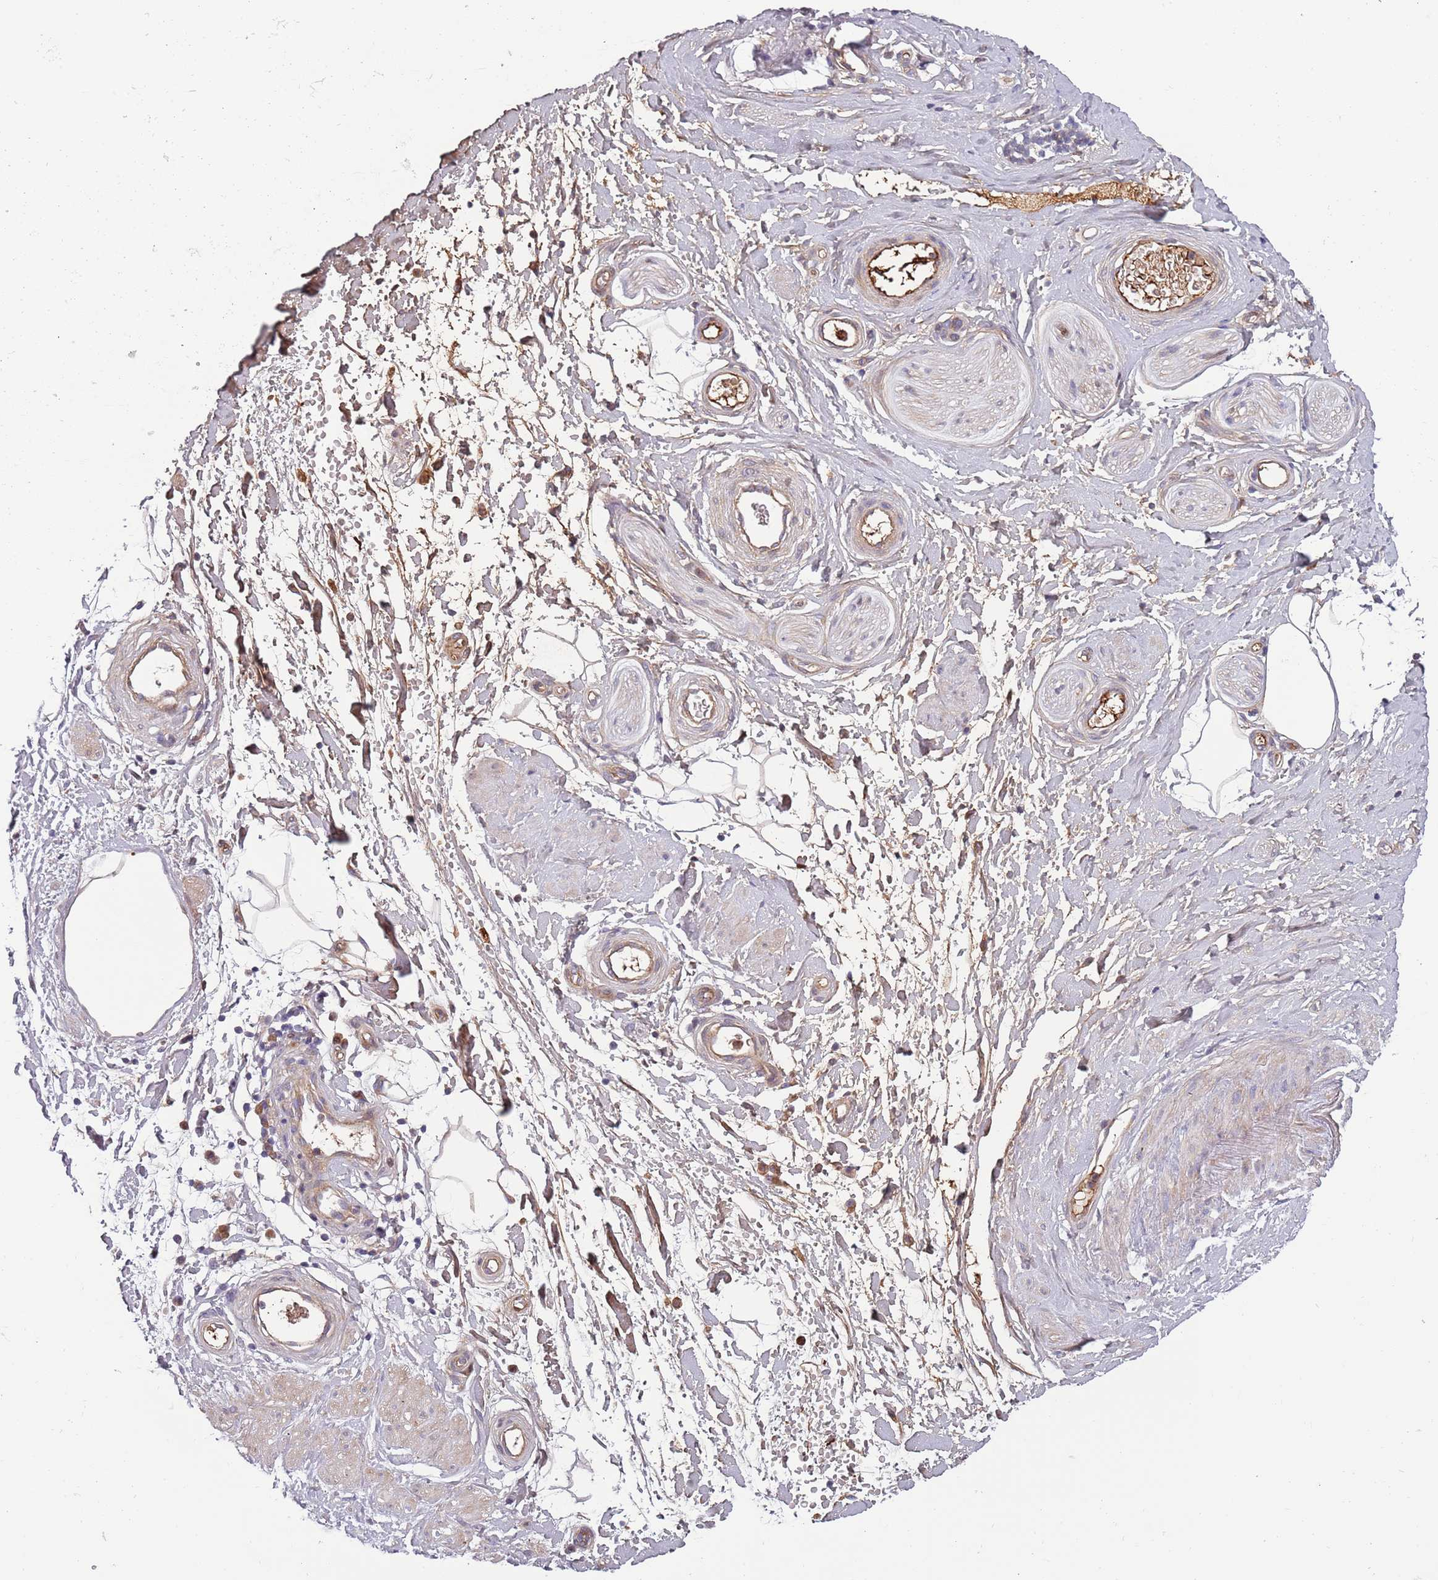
{"staining": {"intensity": "weak", "quantity": ">75%", "location": "cytoplasmic/membranous"}, "tissue": "adipose tissue", "cell_type": "Adipocytes", "image_type": "normal", "snomed": [{"axis": "morphology", "description": "Normal tissue, NOS"}, {"axis": "topography", "description": "Soft tissue"}, {"axis": "topography", "description": "Vascular tissue"}], "caption": "Immunohistochemical staining of normal adipose tissue reveals >75% levels of weak cytoplasmic/membranous protein positivity in about >75% of adipocytes.", "gene": "NADK", "patient": {"sex": "male", "age": 41}}